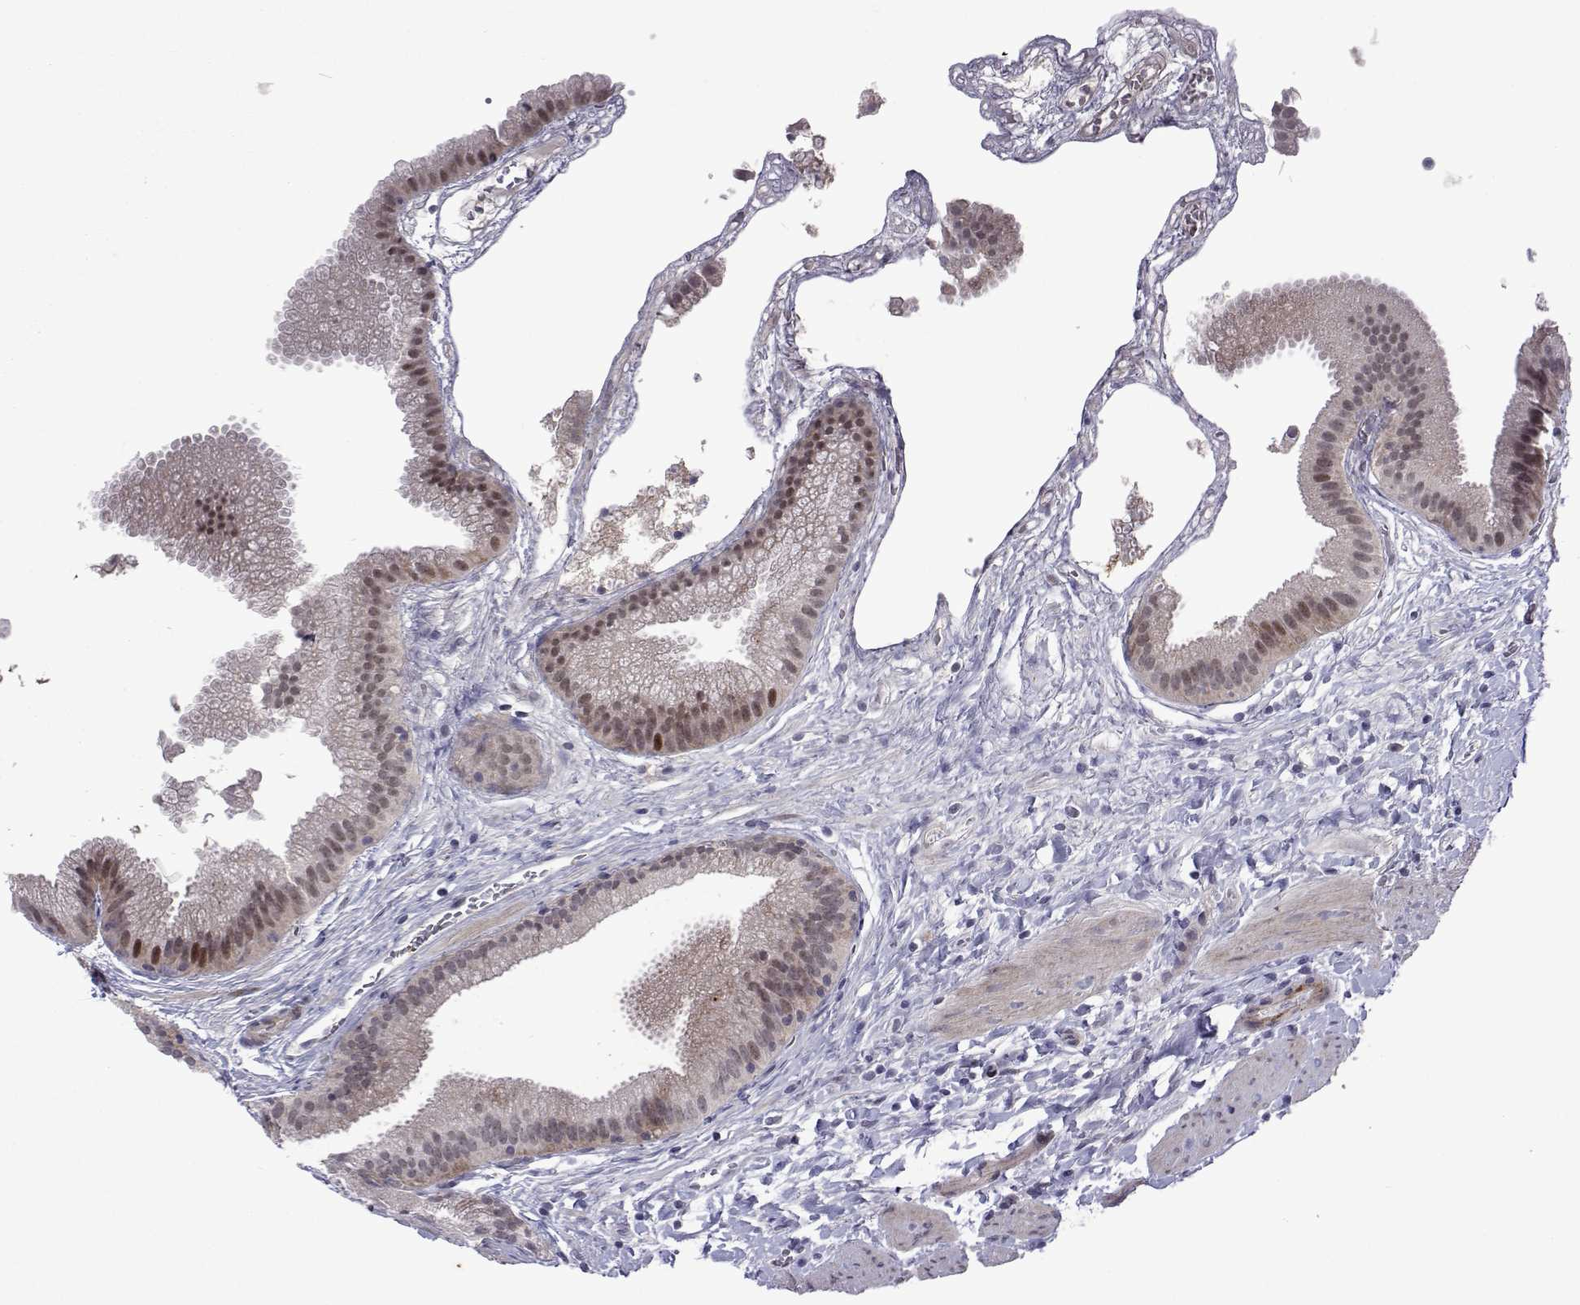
{"staining": {"intensity": "moderate", "quantity": ">75%", "location": "nuclear"}, "tissue": "gallbladder", "cell_type": "Glandular cells", "image_type": "normal", "snomed": [{"axis": "morphology", "description": "Normal tissue, NOS"}, {"axis": "topography", "description": "Gallbladder"}], "caption": "Glandular cells demonstrate medium levels of moderate nuclear expression in about >75% of cells in unremarkable human gallbladder.", "gene": "EFCAB3", "patient": {"sex": "female", "age": 63}}